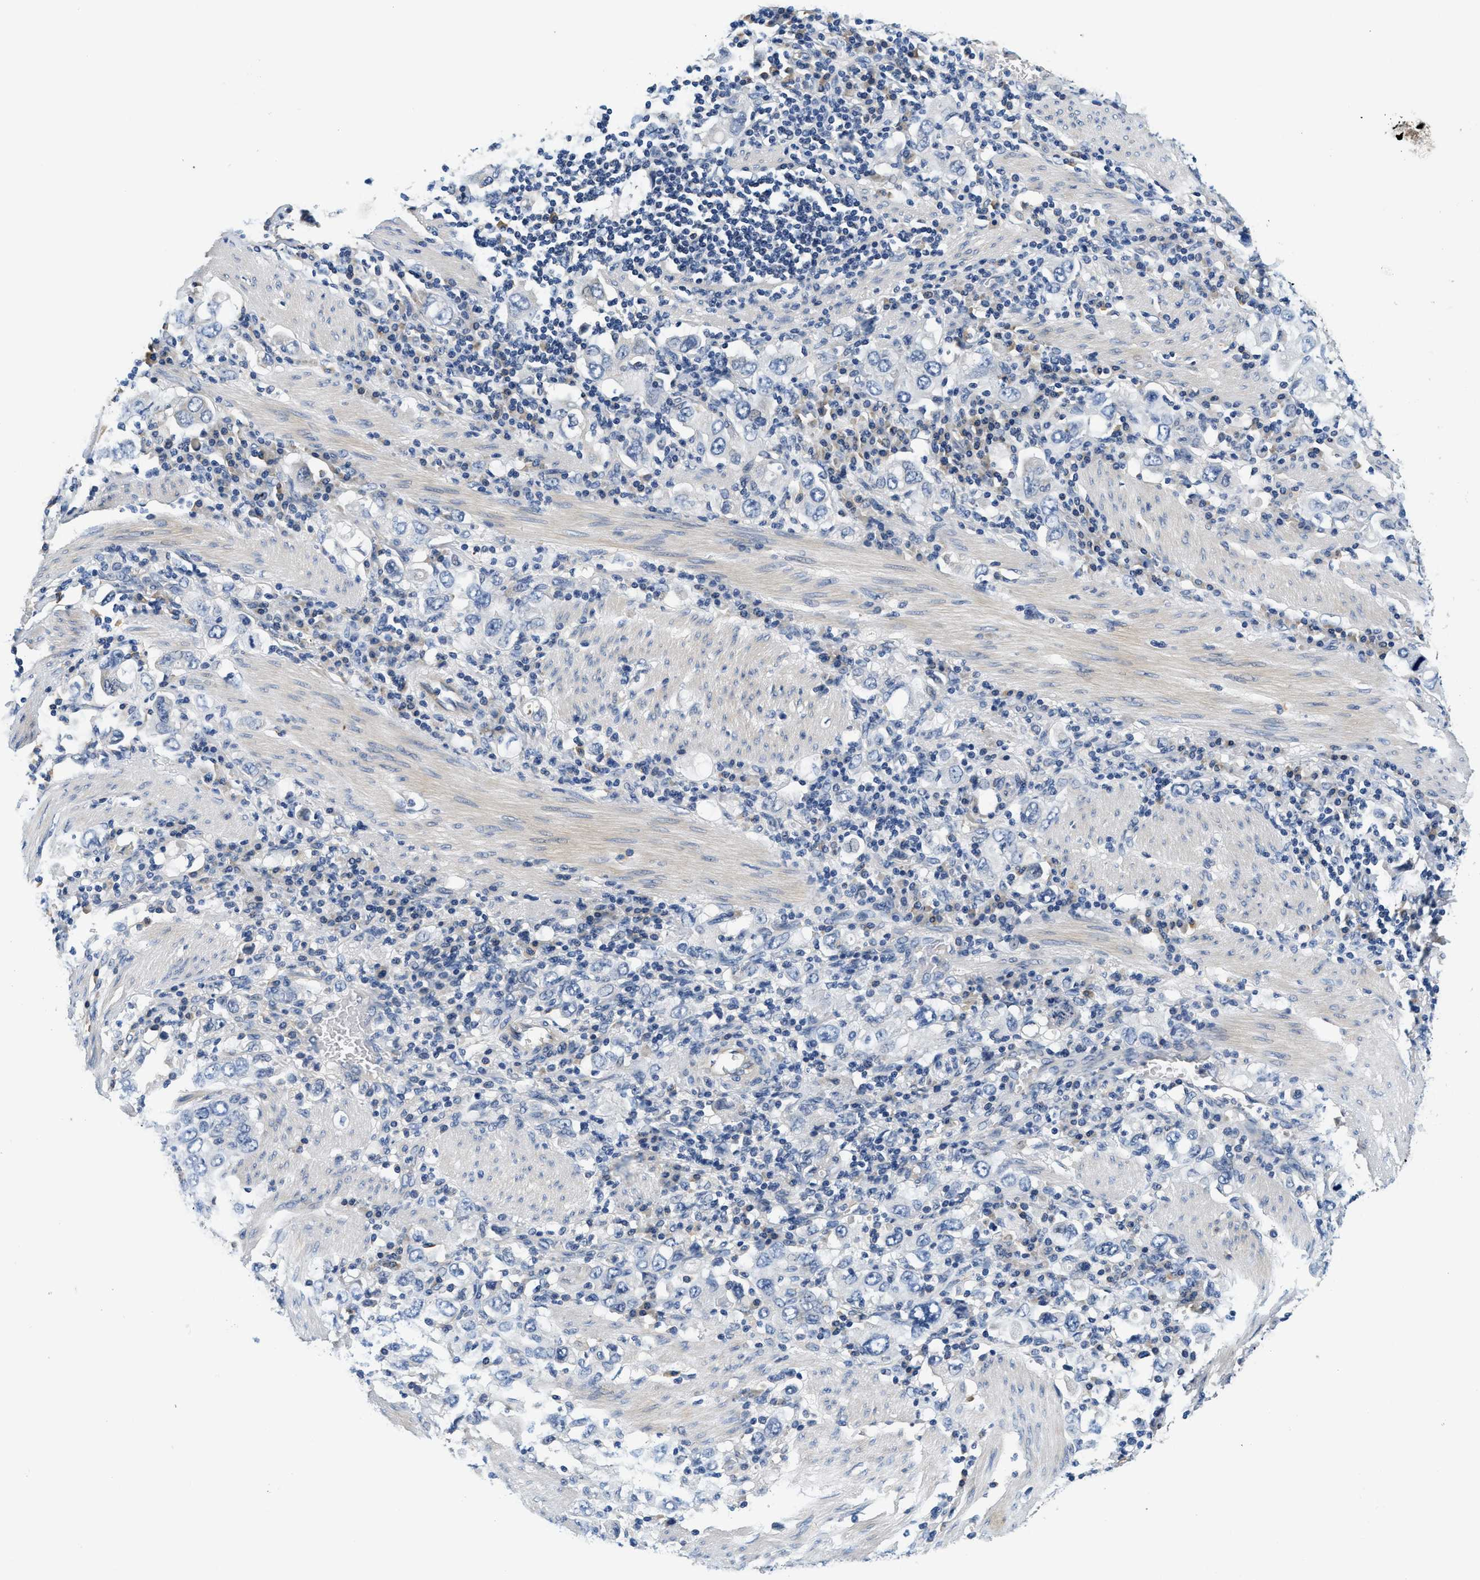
{"staining": {"intensity": "negative", "quantity": "none", "location": "none"}, "tissue": "stomach cancer", "cell_type": "Tumor cells", "image_type": "cancer", "snomed": [{"axis": "morphology", "description": "Adenocarcinoma, NOS"}, {"axis": "topography", "description": "Stomach, upper"}], "caption": "IHC of human stomach cancer shows no staining in tumor cells.", "gene": "ALDH3A2", "patient": {"sex": "male", "age": 62}}